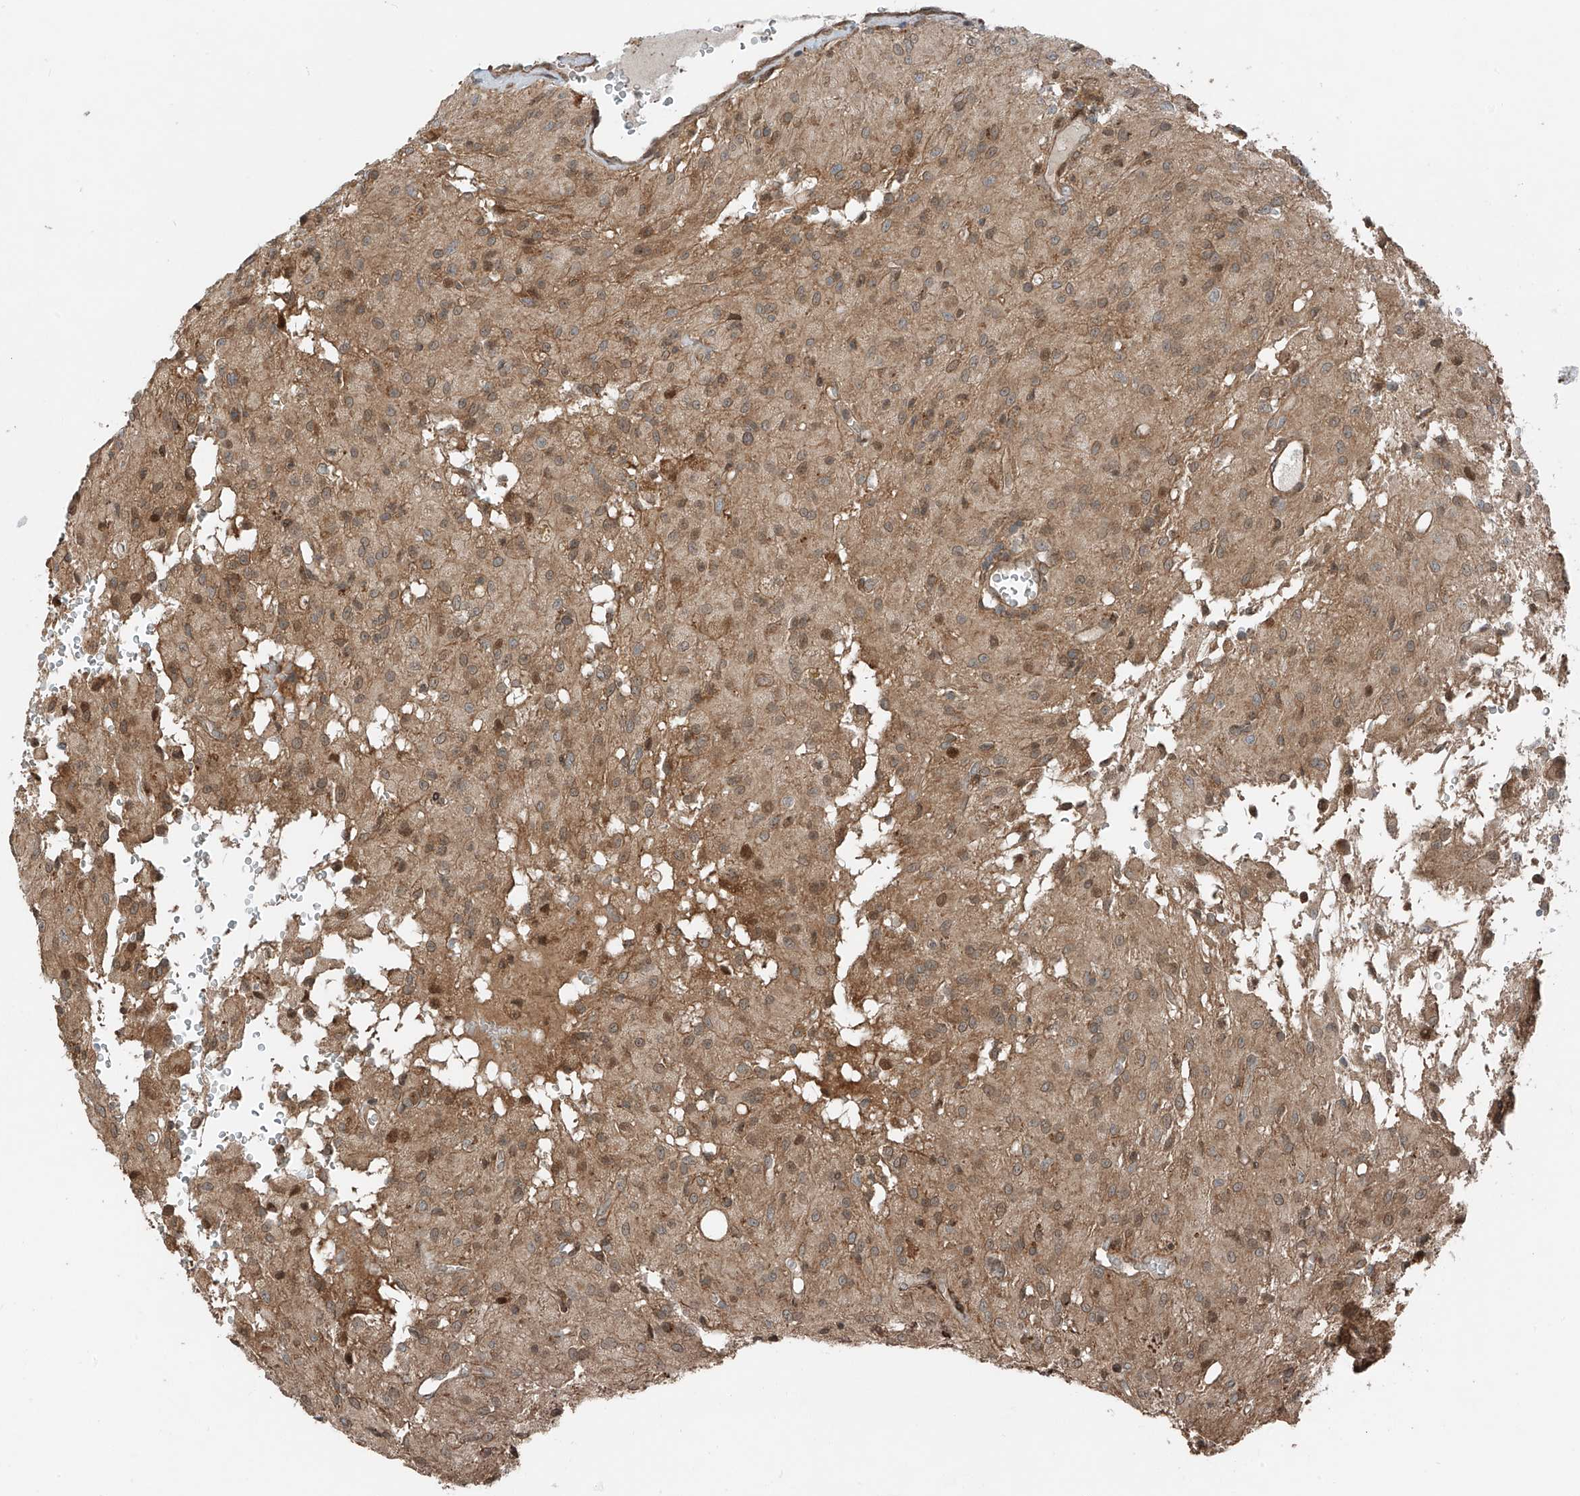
{"staining": {"intensity": "weak", "quantity": "25%-75%", "location": "cytoplasmic/membranous"}, "tissue": "glioma", "cell_type": "Tumor cells", "image_type": "cancer", "snomed": [{"axis": "morphology", "description": "Glioma, malignant, High grade"}, {"axis": "topography", "description": "Brain"}], "caption": "An image of human malignant glioma (high-grade) stained for a protein reveals weak cytoplasmic/membranous brown staining in tumor cells.", "gene": "CEP162", "patient": {"sex": "female", "age": 59}}